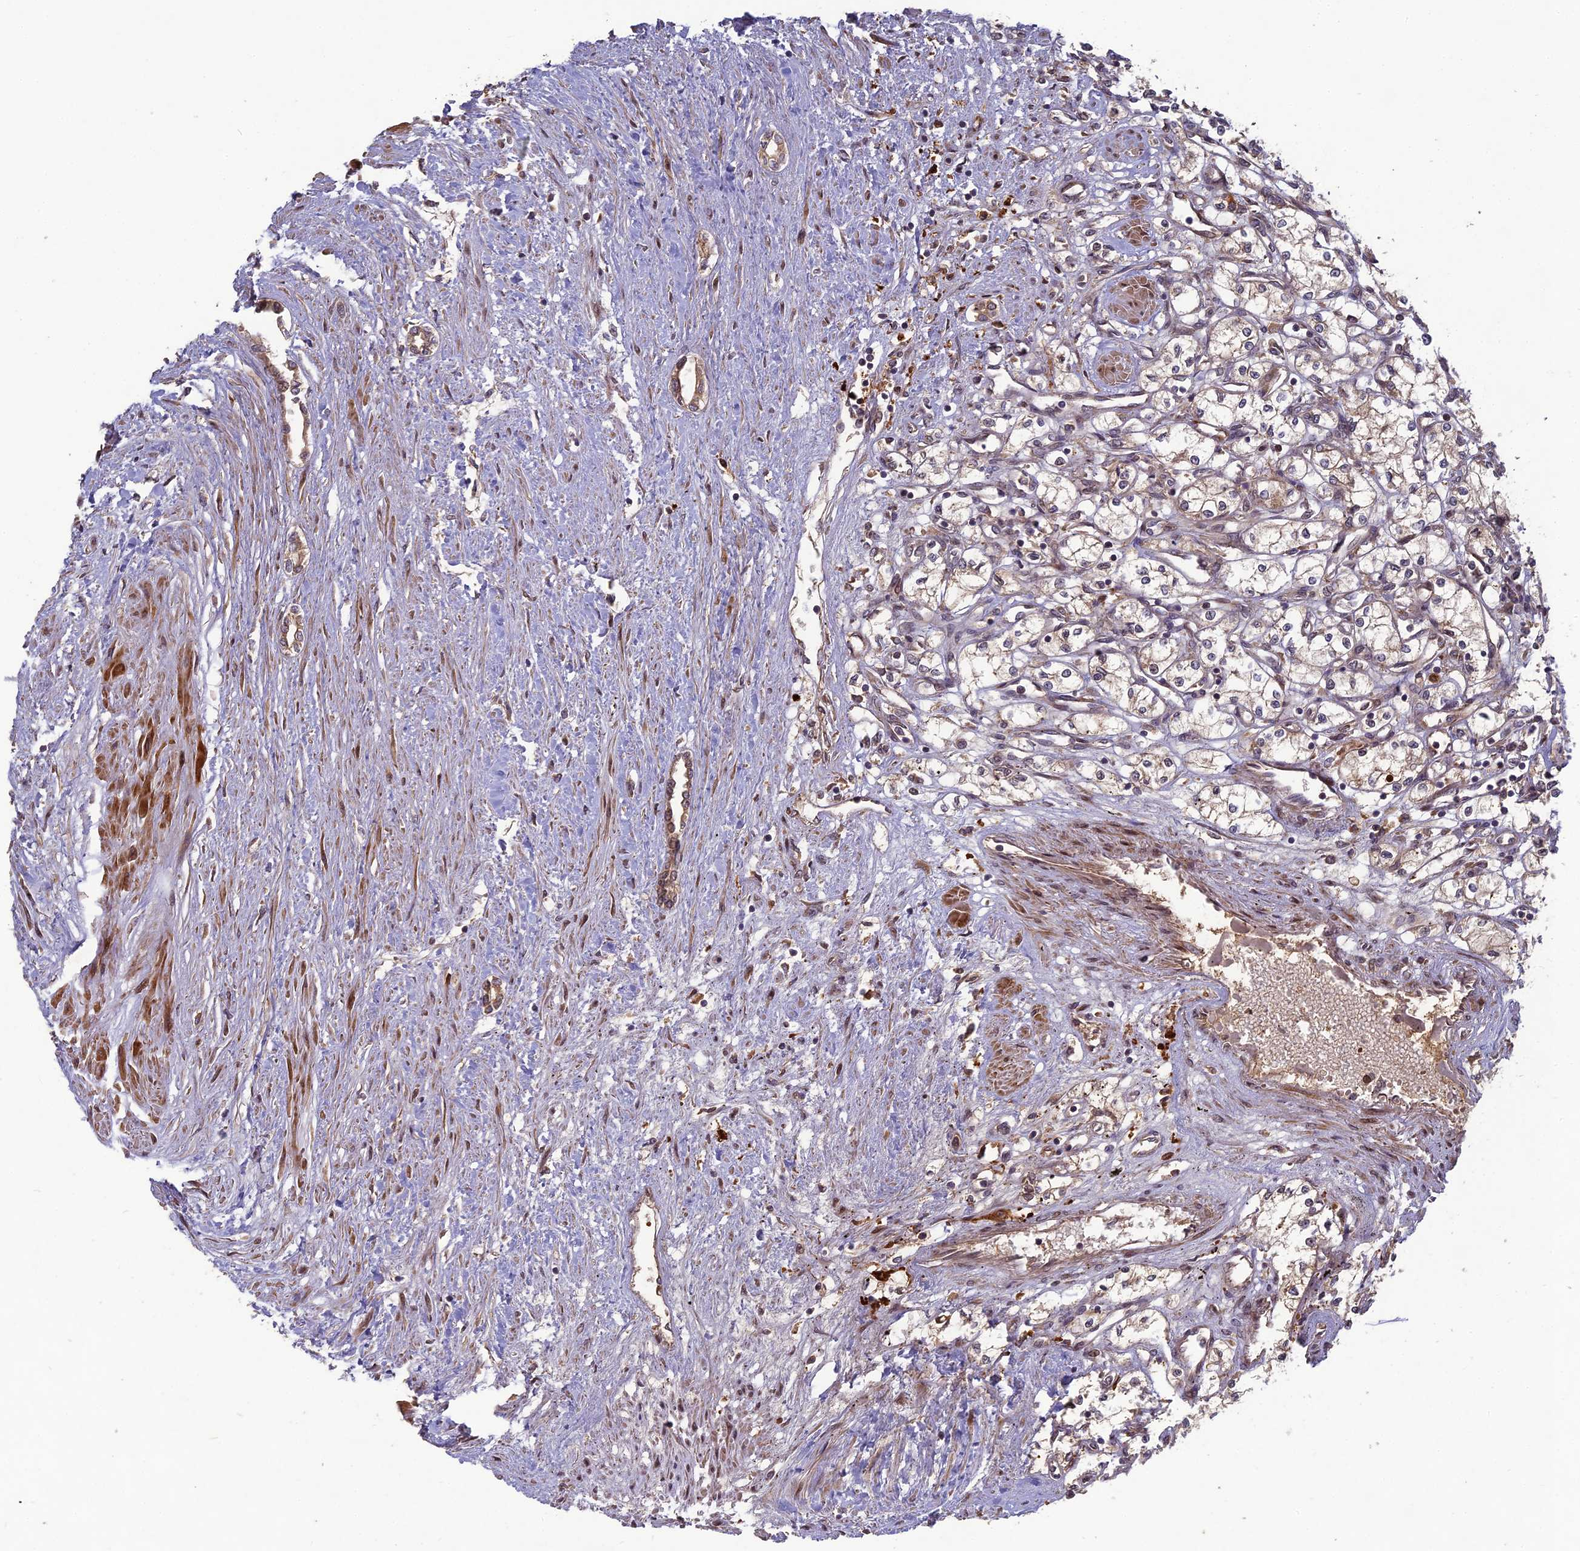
{"staining": {"intensity": "weak", "quantity": "25%-75%", "location": "cytoplasmic/membranous"}, "tissue": "renal cancer", "cell_type": "Tumor cells", "image_type": "cancer", "snomed": [{"axis": "morphology", "description": "Adenocarcinoma, NOS"}, {"axis": "topography", "description": "Kidney"}], "caption": "This is a micrograph of immunohistochemistry (IHC) staining of adenocarcinoma (renal), which shows weak staining in the cytoplasmic/membranous of tumor cells.", "gene": "TMUB2", "patient": {"sex": "male", "age": 59}}